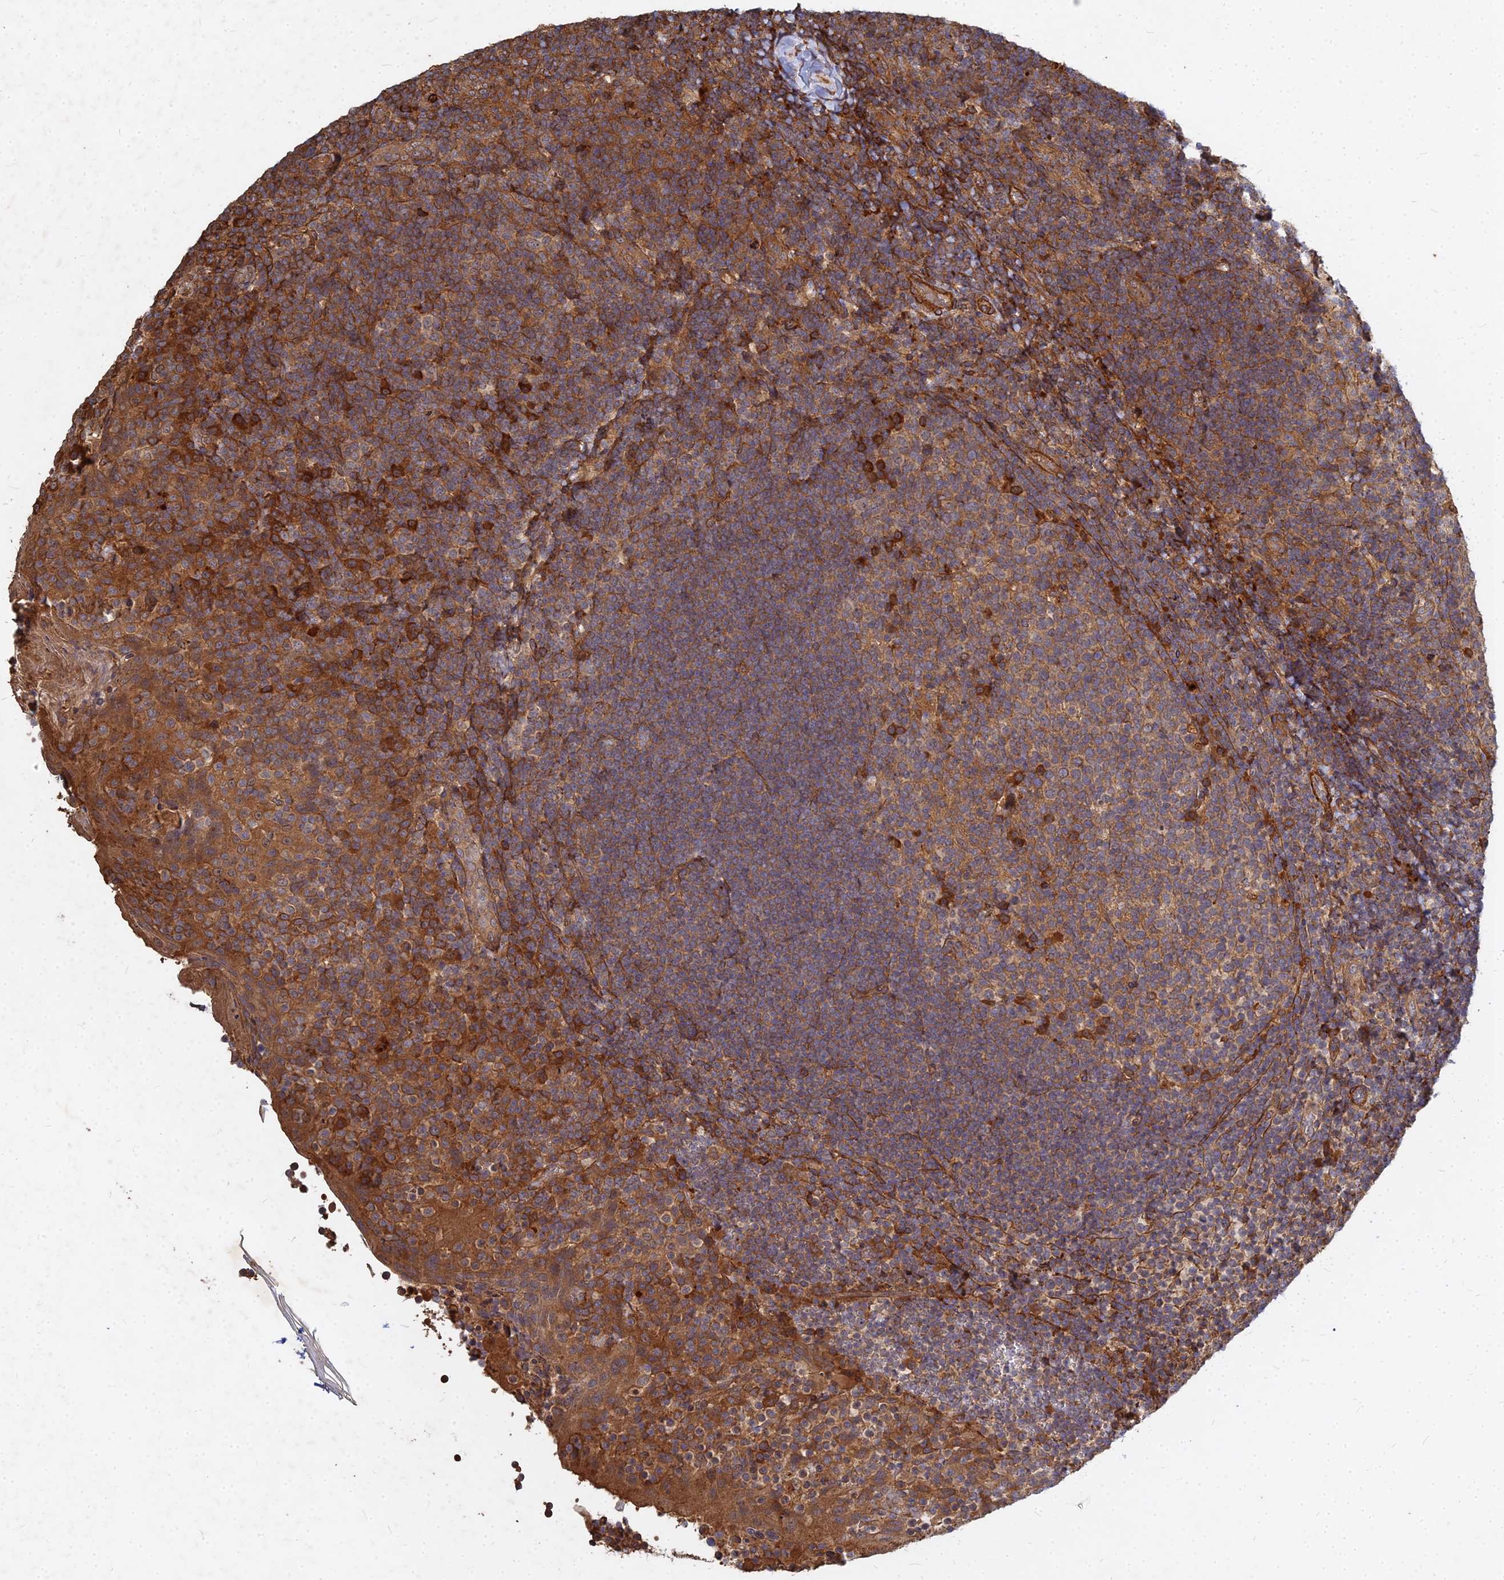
{"staining": {"intensity": "moderate", "quantity": ">75%", "location": "cytoplasmic/membranous"}, "tissue": "tonsil", "cell_type": "Germinal center cells", "image_type": "normal", "snomed": [{"axis": "morphology", "description": "Normal tissue, NOS"}, {"axis": "topography", "description": "Tonsil"}], "caption": "An image showing moderate cytoplasmic/membranous staining in about >75% of germinal center cells in unremarkable tonsil, as visualized by brown immunohistochemical staining.", "gene": "UBE2W", "patient": {"sex": "female", "age": 10}}